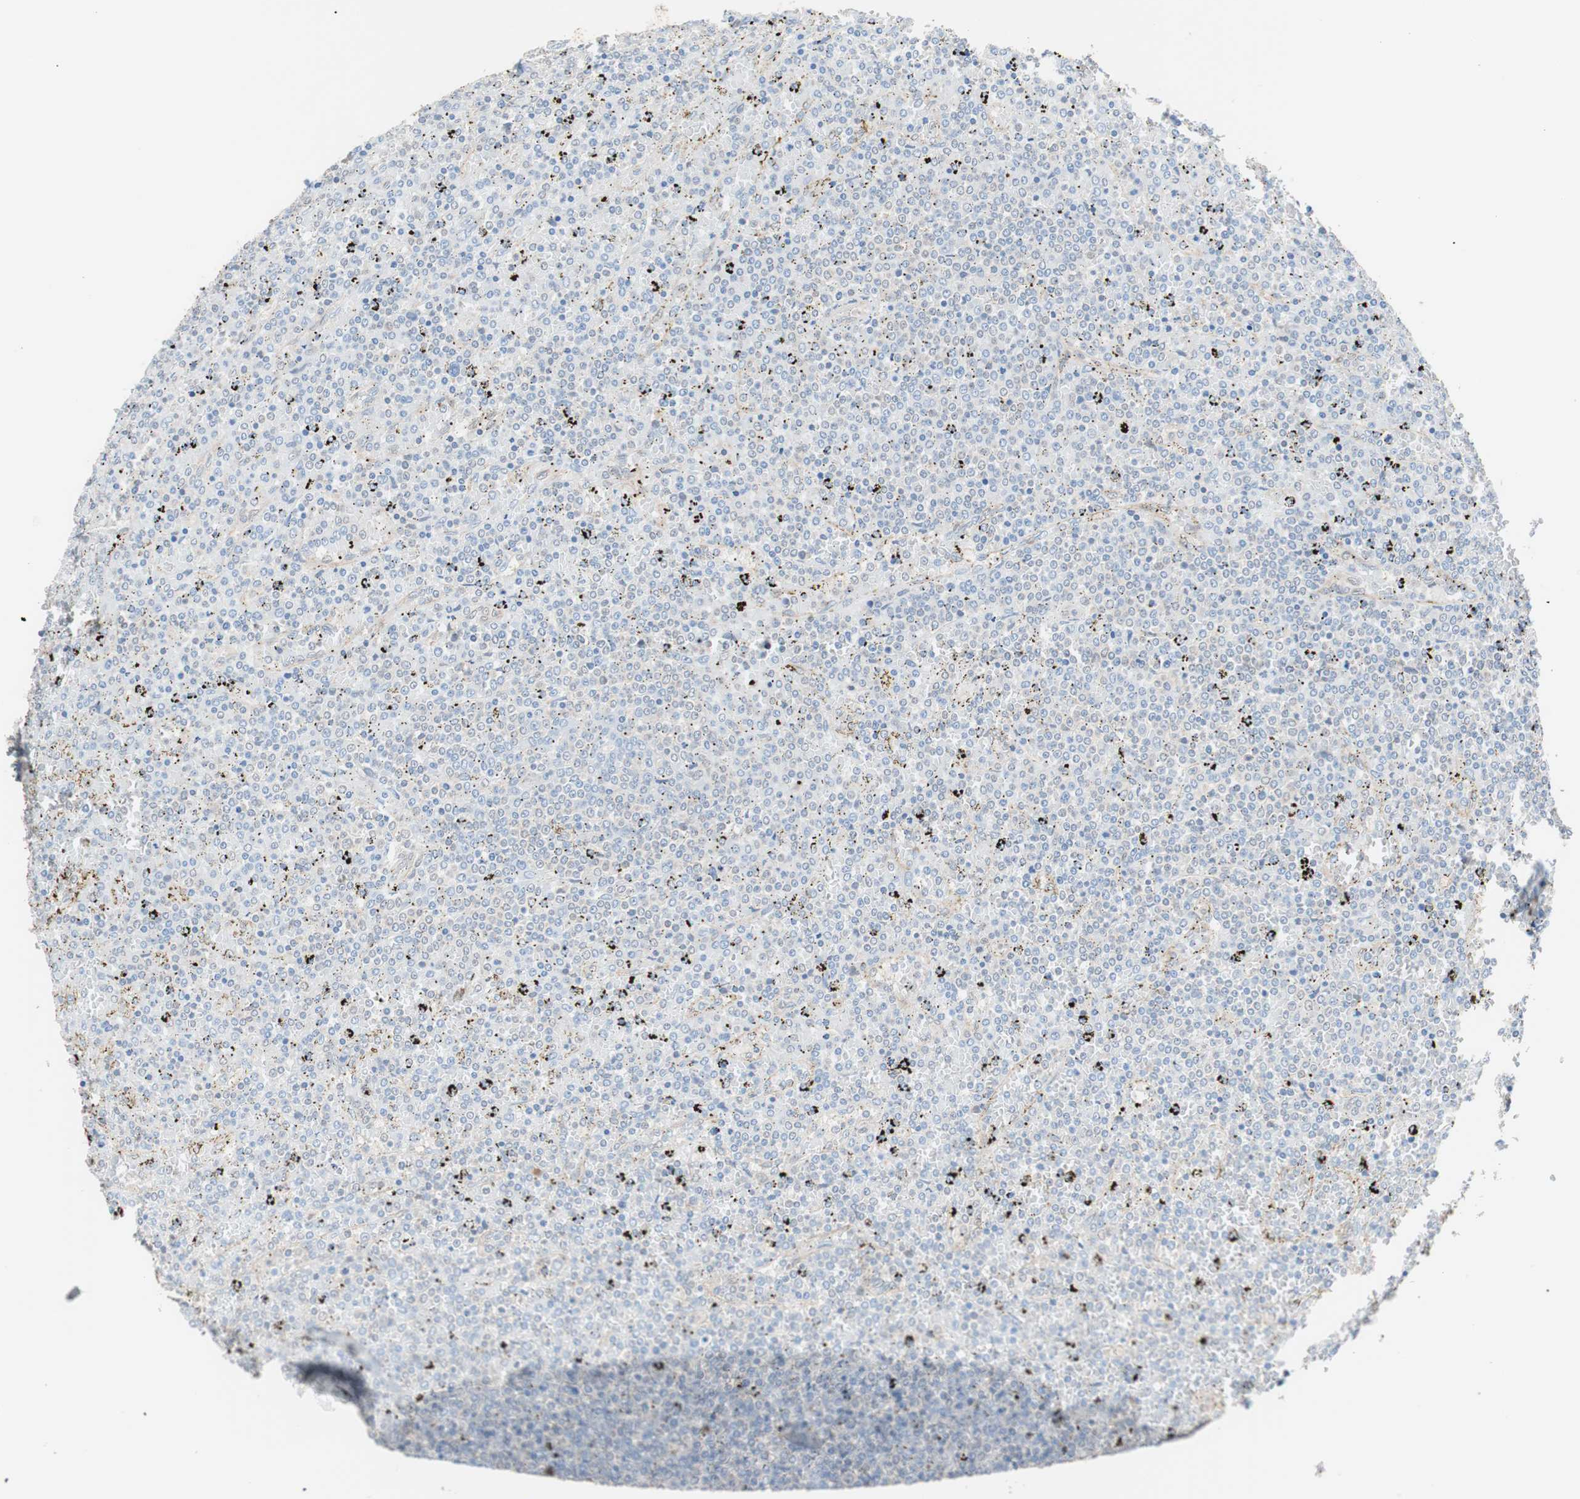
{"staining": {"intensity": "negative", "quantity": "none", "location": "none"}, "tissue": "lymphoma", "cell_type": "Tumor cells", "image_type": "cancer", "snomed": [{"axis": "morphology", "description": "Malignant lymphoma, non-Hodgkin's type, Low grade"}, {"axis": "topography", "description": "Spleen"}], "caption": "Immunohistochemistry histopathology image of low-grade malignant lymphoma, non-Hodgkin's type stained for a protein (brown), which demonstrates no positivity in tumor cells.", "gene": "SMG1", "patient": {"sex": "female", "age": 77}}